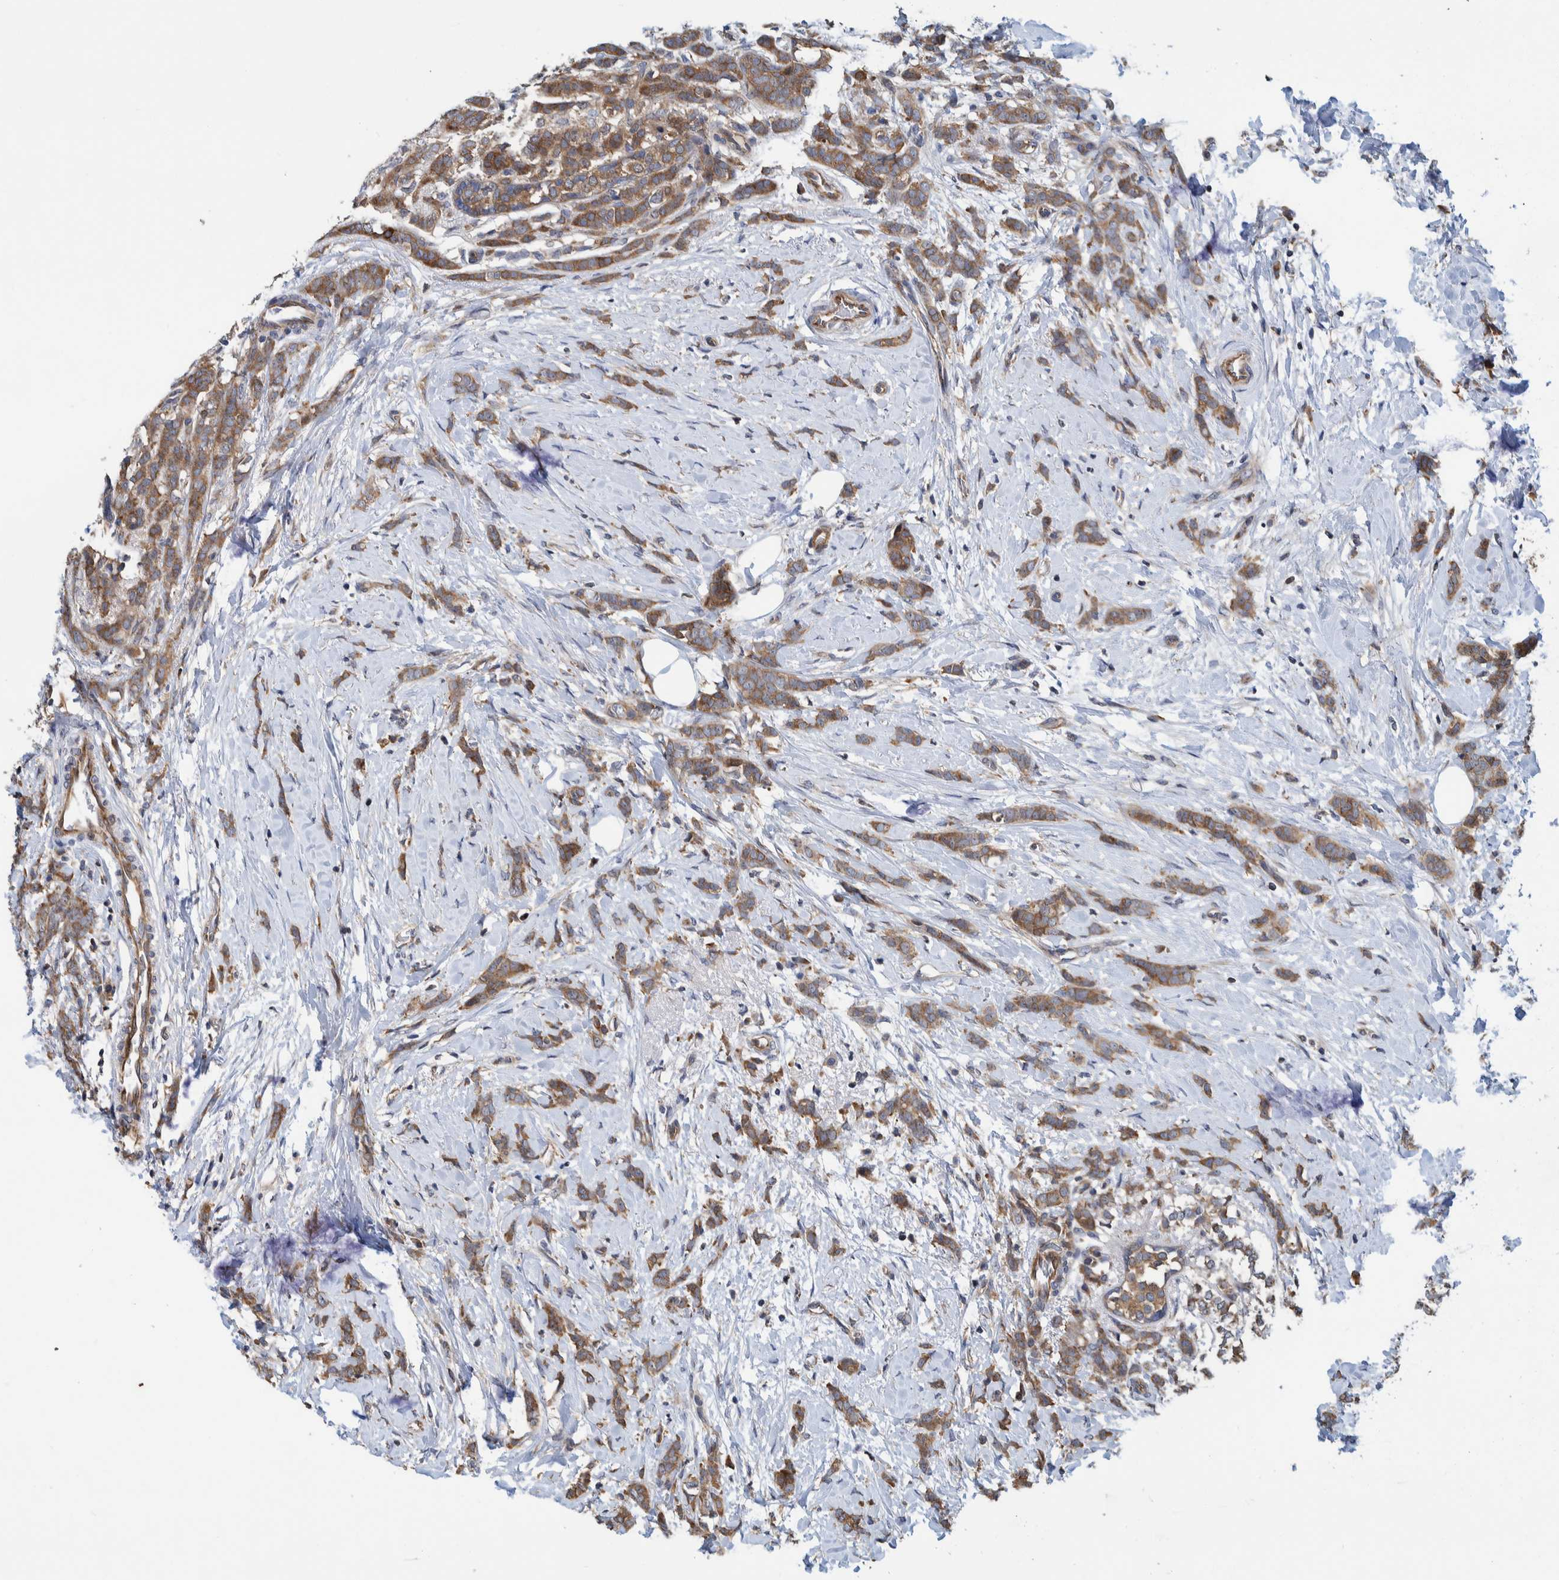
{"staining": {"intensity": "strong", "quantity": ">75%", "location": "cytoplasmic/membranous"}, "tissue": "breast cancer", "cell_type": "Tumor cells", "image_type": "cancer", "snomed": [{"axis": "morphology", "description": "Lobular carcinoma, in situ"}, {"axis": "morphology", "description": "Lobular carcinoma"}, {"axis": "topography", "description": "Breast"}], "caption": "This histopathology image demonstrates breast lobular carcinoma in situ stained with IHC to label a protein in brown. The cytoplasmic/membranous of tumor cells show strong positivity for the protein. Nuclei are counter-stained blue.", "gene": "CCDC57", "patient": {"sex": "female", "age": 41}}